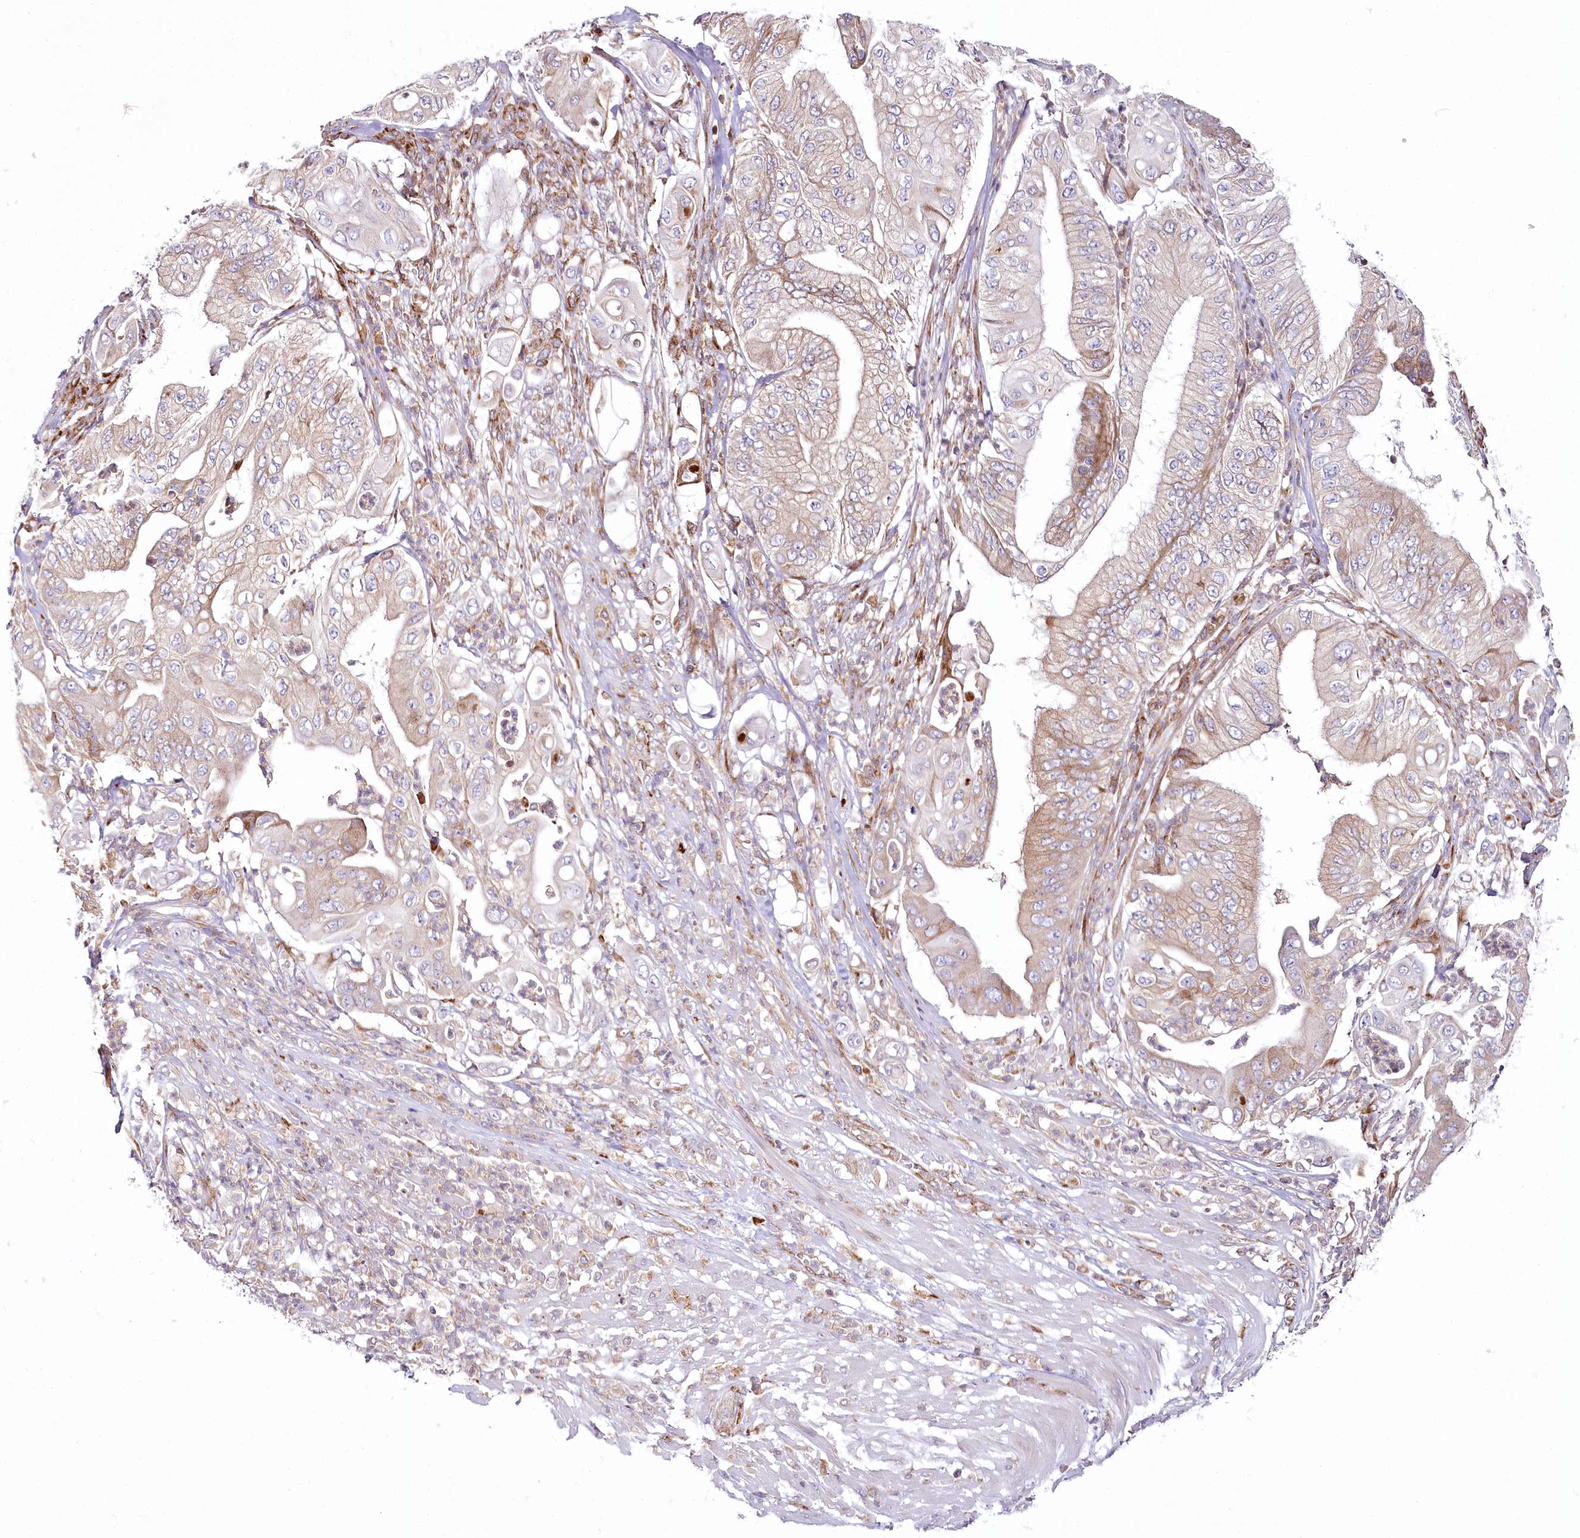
{"staining": {"intensity": "weak", "quantity": "<25%", "location": "cytoplasmic/membranous"}, "tissue": "pancreatic cancer", "cell_type": "Tumor cells", "image_type": "cancer", "snomed": [{"axis": "morphology", "description": "Adenocarcinoma, NOS"}, {"axis": "topography", "description": "Pancreas"}], "caption": "An image of pancreatic cancer (adenocarcinoma) stained for a protein exhibits no brown staining in tumor cells. (Immunohistochemistry, brightfield microscopy, high magnification).", "gene": "POGLUT1", "patient": {"sex": "female", "age": 77}}